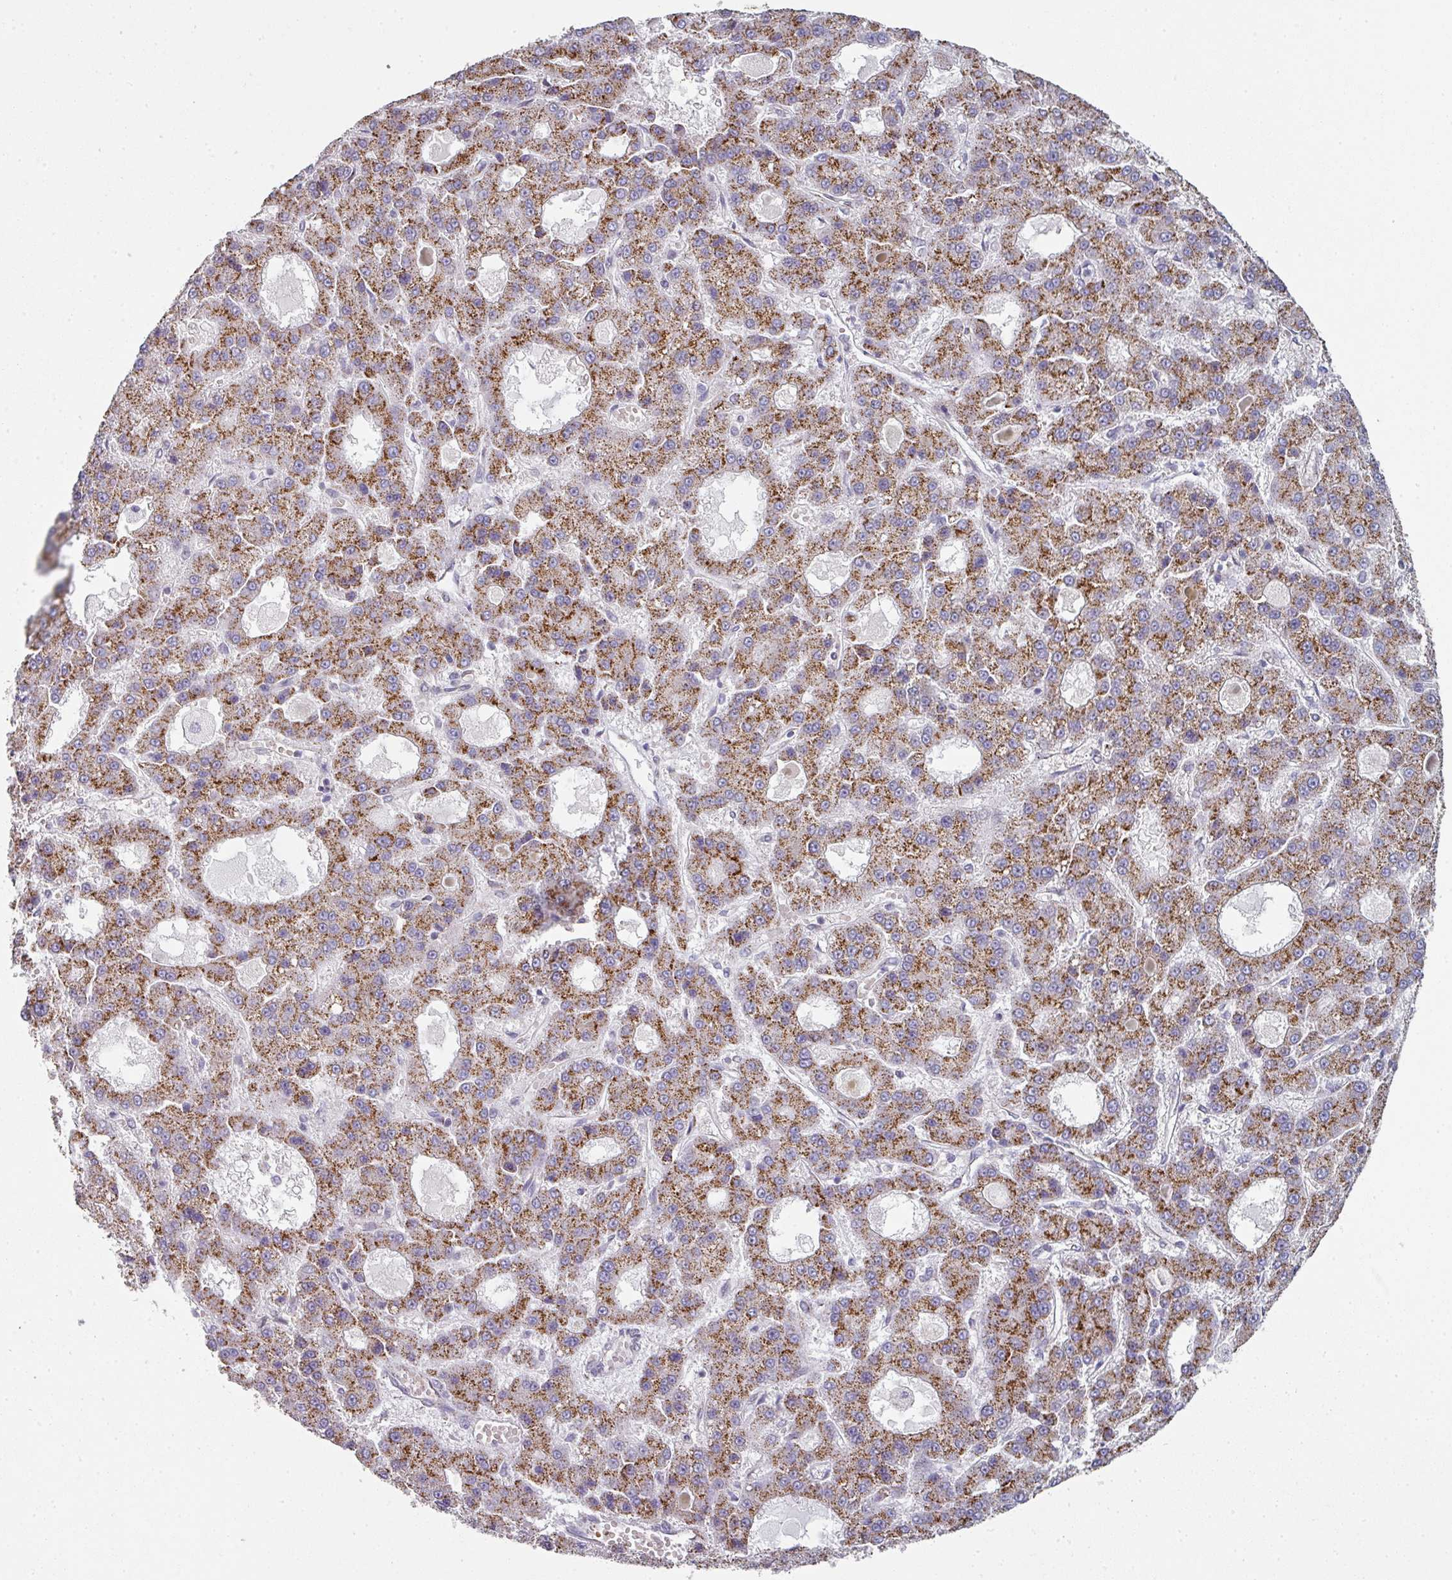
{"staining": {"intensity": "strong", "quantity": "25%-75%", "location": "cytoplasmic/membranous"}, "tissue": "liver cancer", "cell_type": "Tumor cells", "image_type": "cancer", "snomed": [{"axis": "morphology", "description": "Carcinoma, Hepatocellular, NOS"}, {"axis": "topography", "description": "Liver"}], "caption": "Immunohistochemical staining of human liver cancer reveals high levels of strong cytoplasmic/membranous staining in approximately 25%-75% of tumor cells.", "gene": "CCDC85B", "patient": {"sex": "male", "age": 70}}